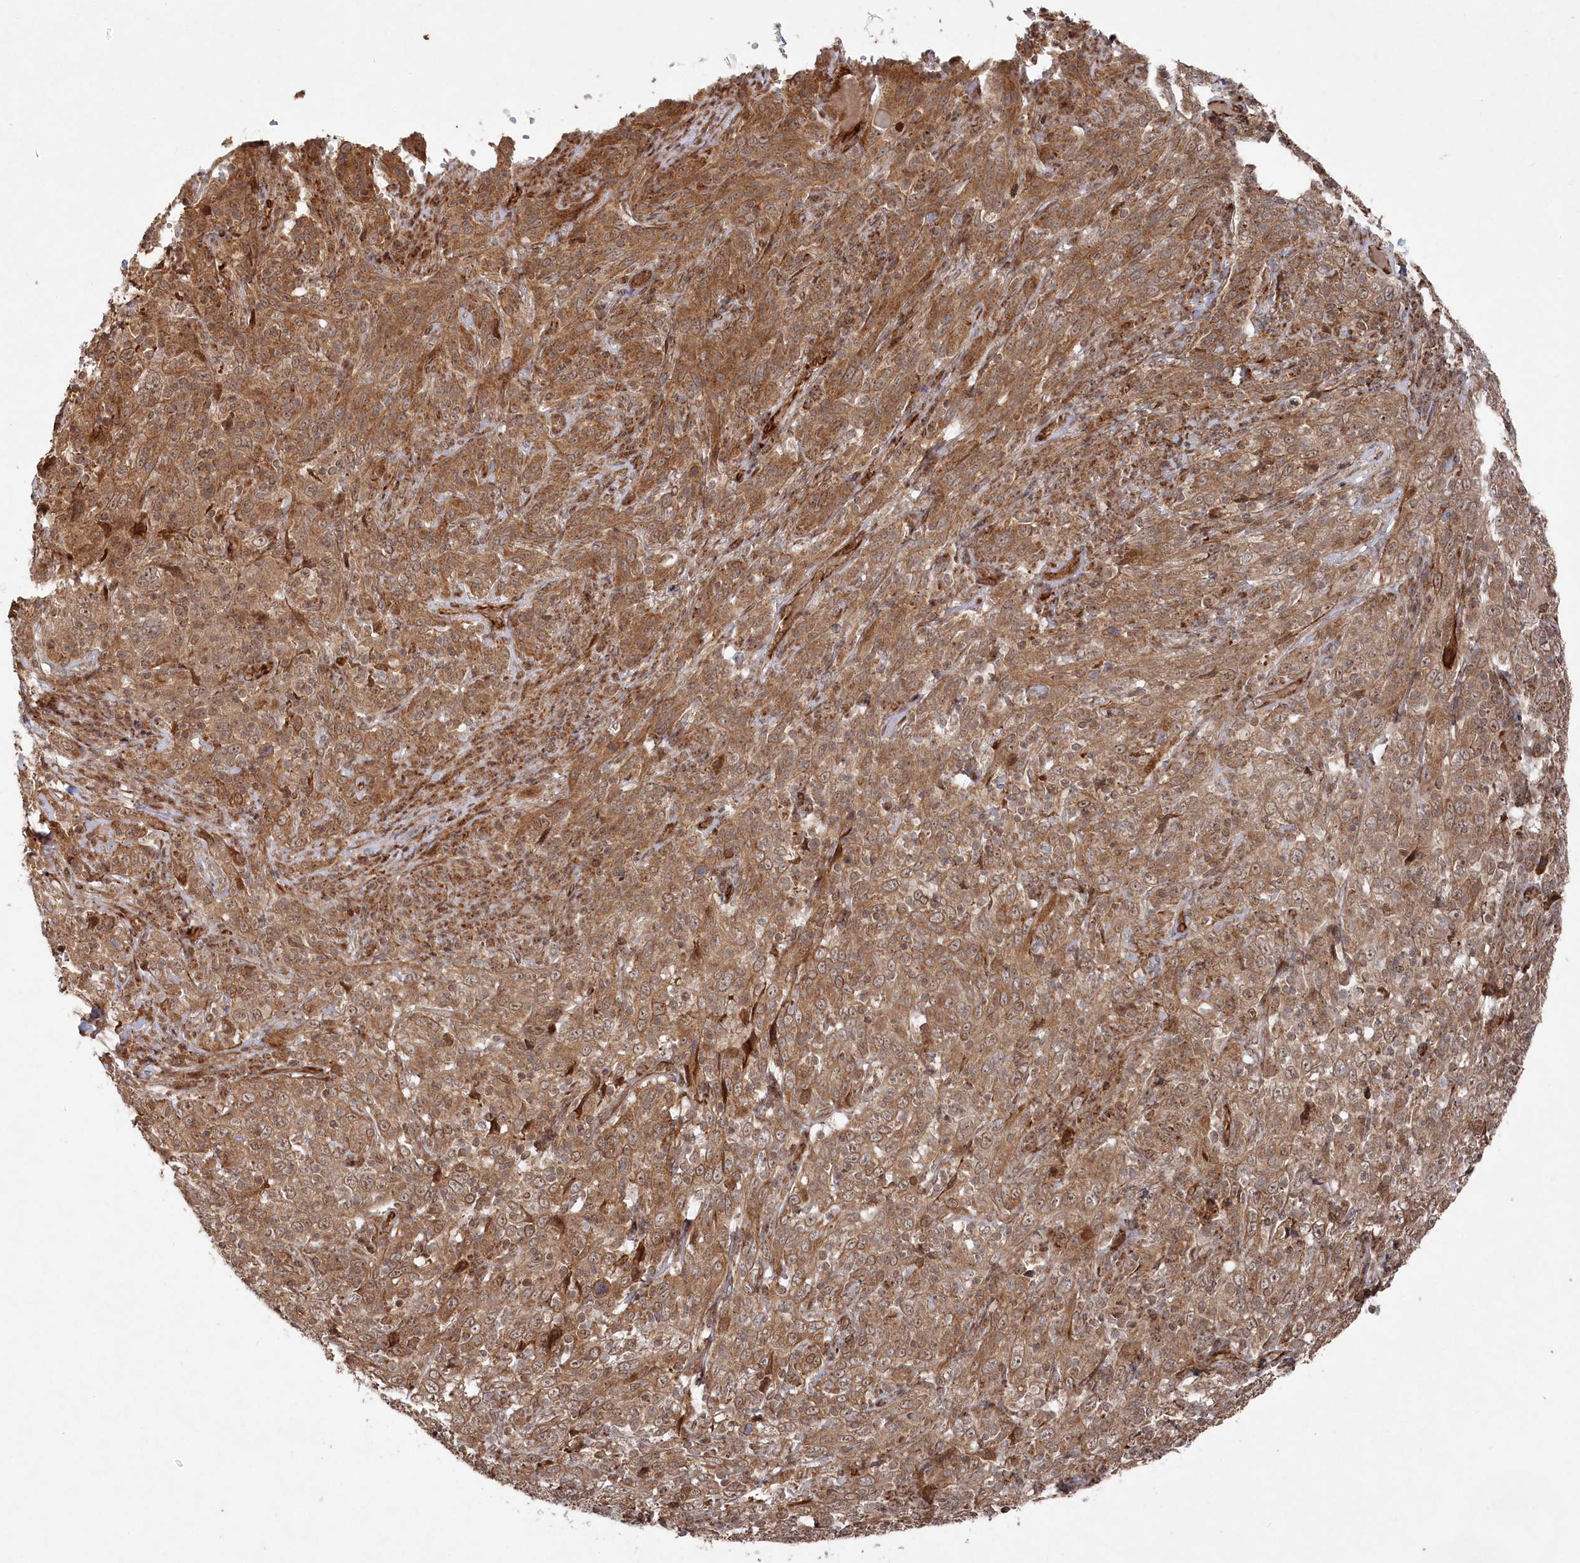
{"staining": {"intensity": "moderate", "quantity": ">75%", "location": "cytoplasmic/membranous,nuclear"}, "tissue": "cervical cancer", "cell_type": "Tumor cells", "image_type": "cancer", "snomed": [{"axis": "morphology", "description": "Squamous cell carcinoma, NOS"}, {"axis": "topography", "description": "Cervix"}], "caption": "DAB immunohistochemical staining of human cervical cancer (squamous cell carcinoma) displays moderate cytoplasmic/membranous and nuclear protein expression in approximately >75% of tumor cells.", "gene": "POLR3A", "patient": {"sex": "female", "age": 46}}